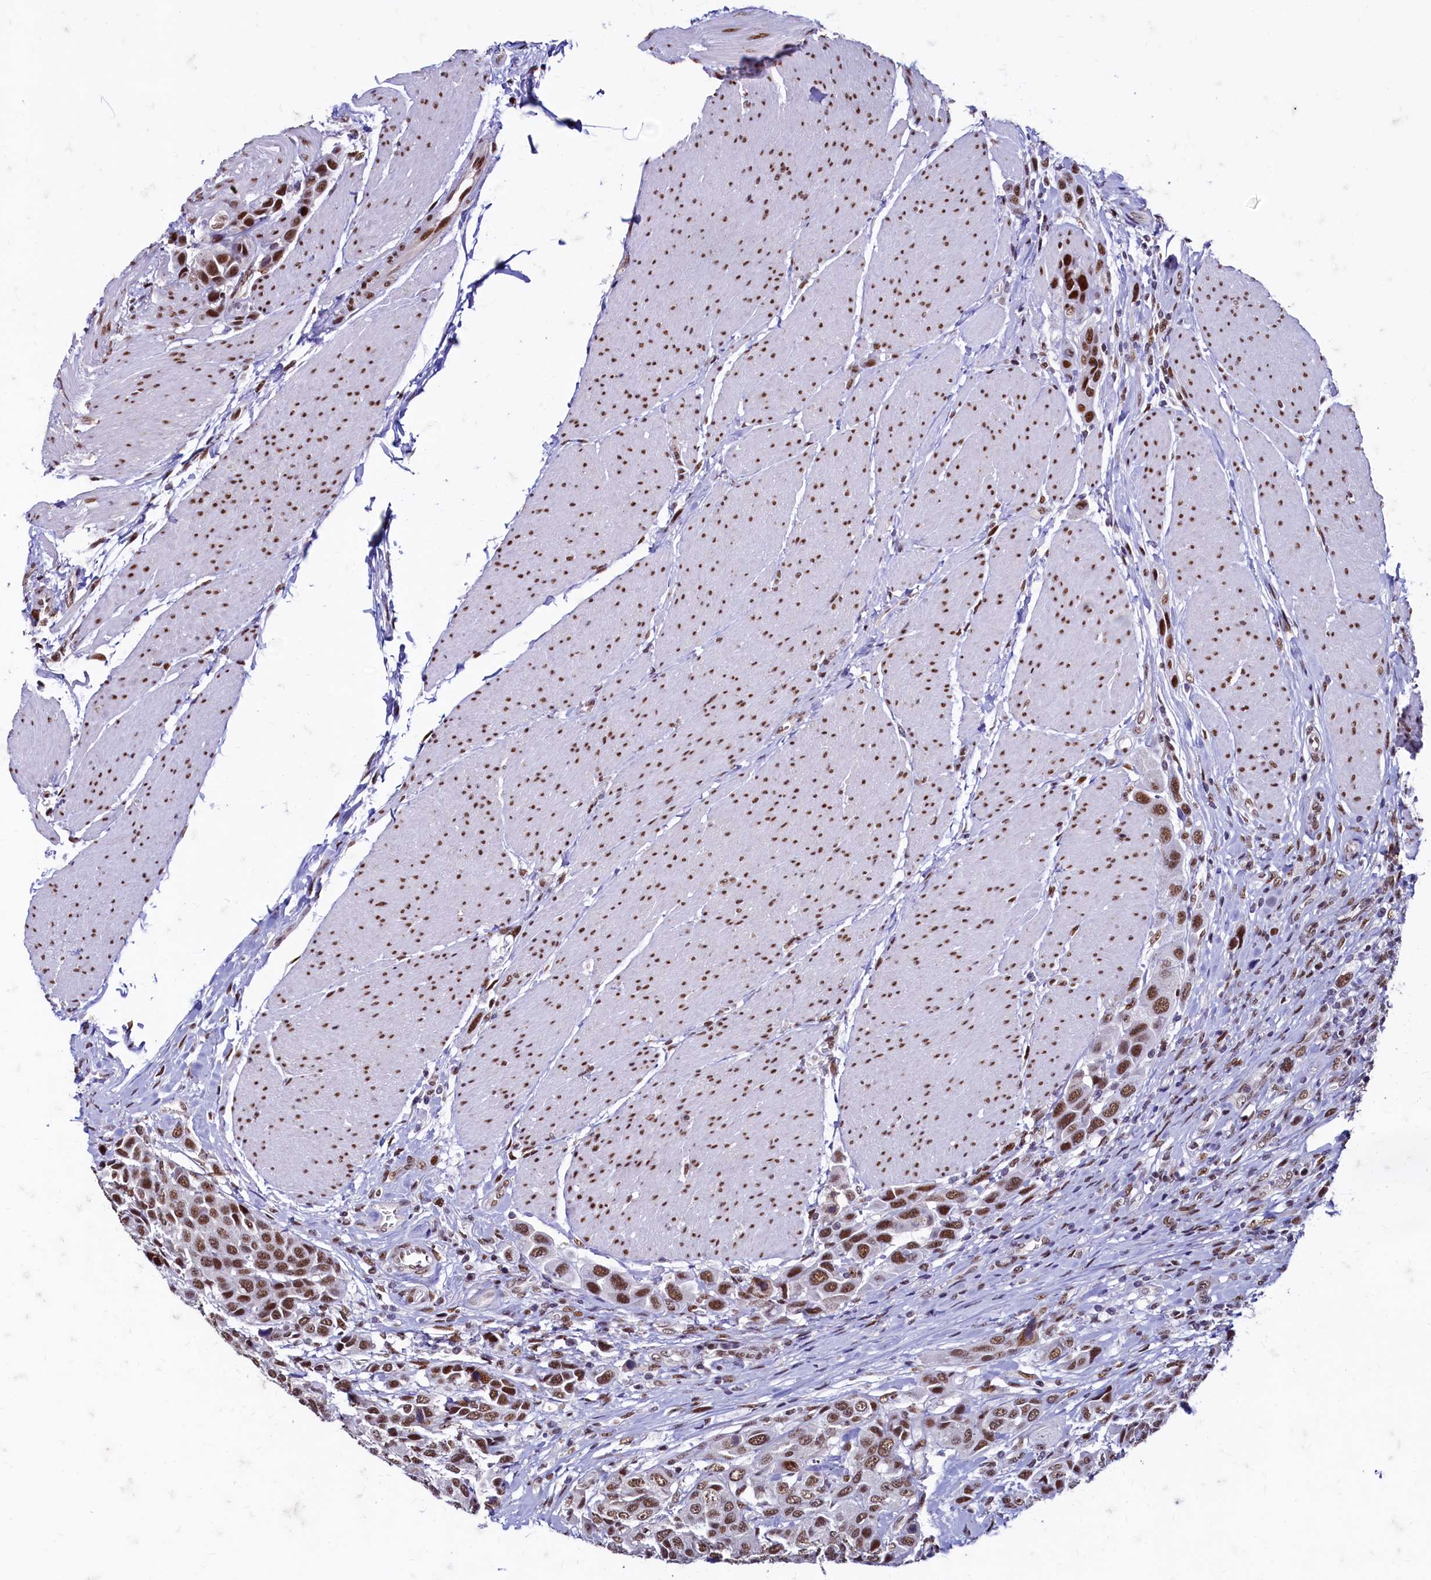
{"staining": {"intensity": "strong", "quantity": ">75%", "location": "nuclear"}, "tissue": "urothelial cancer", "cell_type": "Tumor cells", "image_type": "cancer", "snomed": [{"axis": "morphology", "description": "Urothelial carcinoma, High grade"}, {"axis": "topography", "description": "Urinary bladder"}], "caption": "Protein staining of high-grade urothelial carcinoma tissue demonstrates strong nuclear expression in approximately >75% of tumor cells. The staining is performed using DAB brown chromogen to label protein expression. The nuclei are counter-stained blue using hematoxylin.", "gene": "CPSF7", "patient": {"sex": "male", "age": 50}}